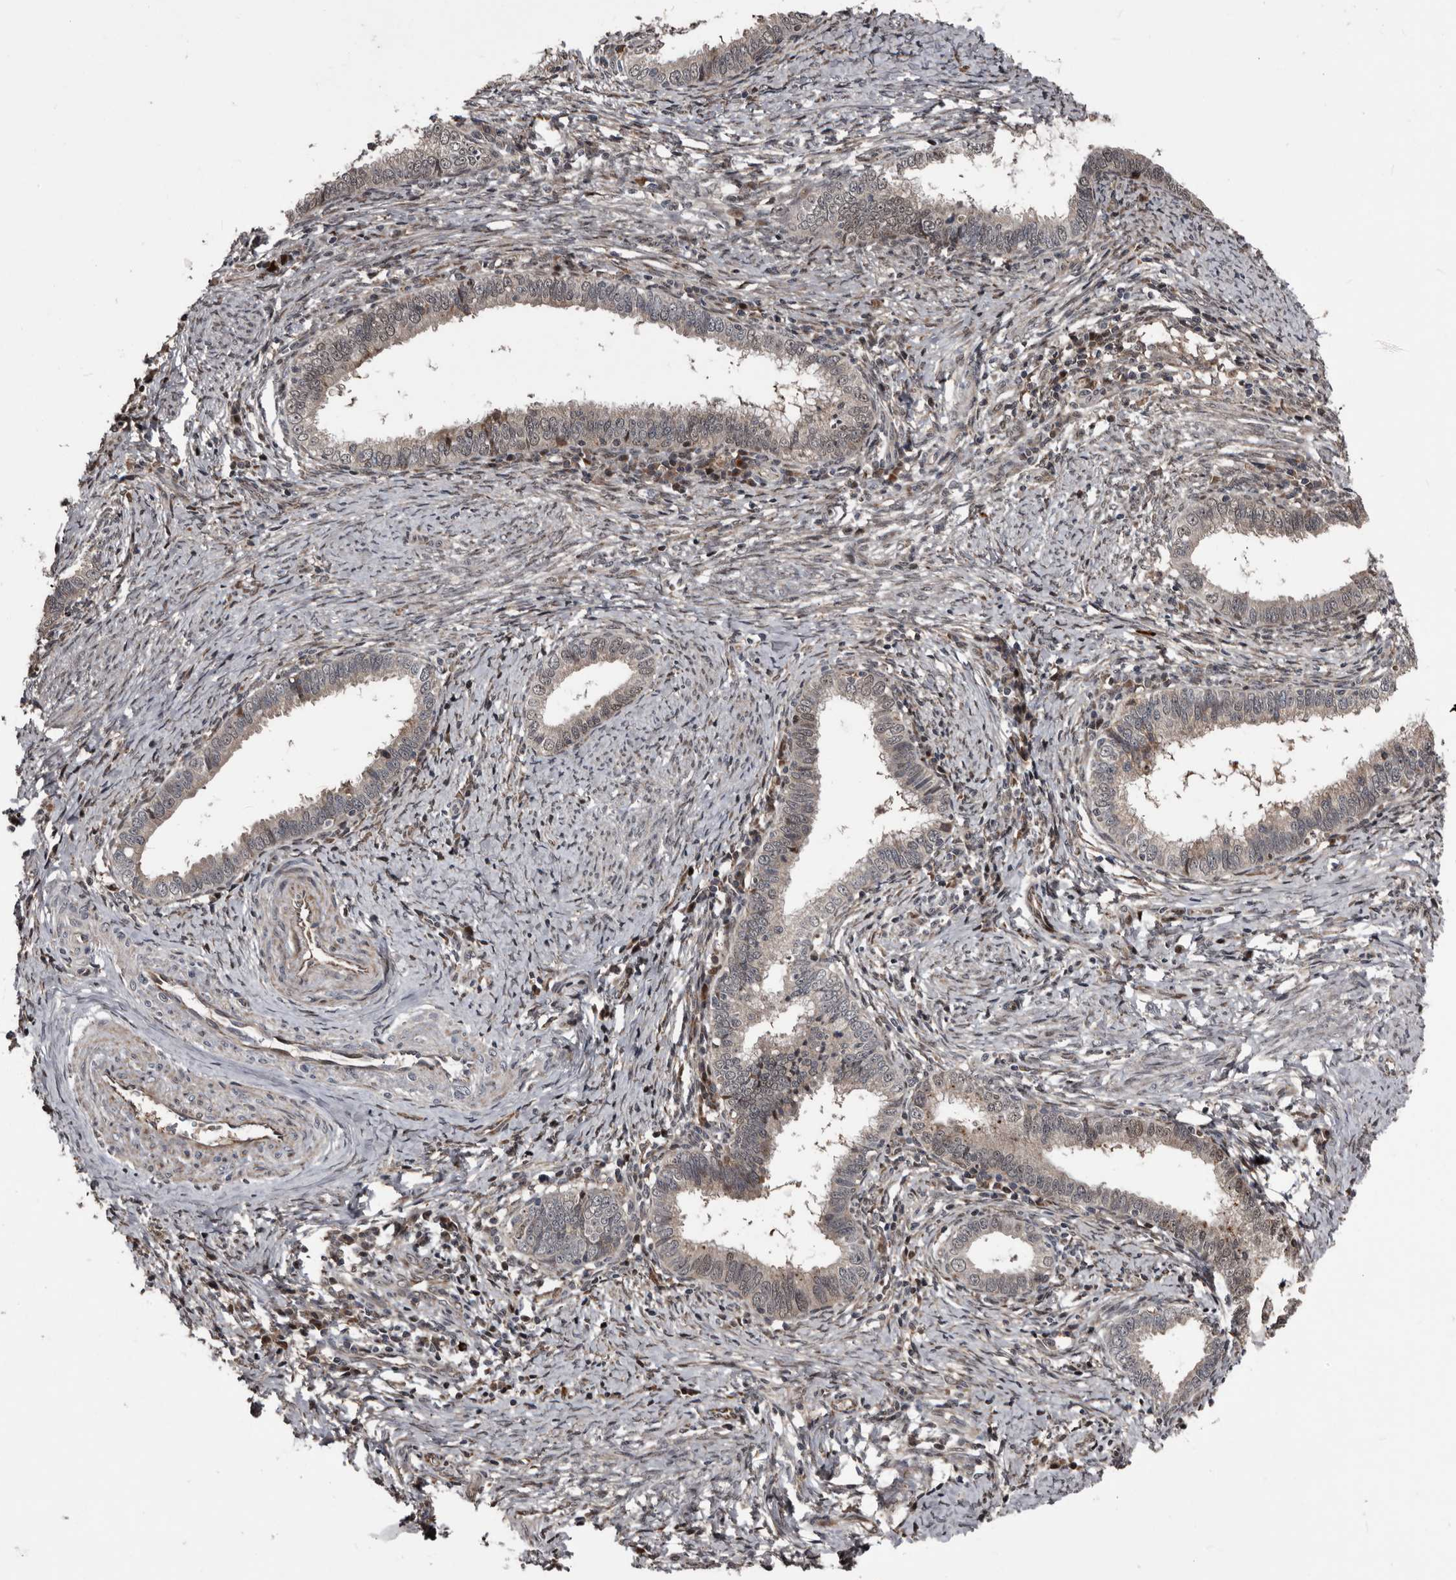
{"staining": {"intensity": "negative", "quantity": "none", "location": "none"}, "tissue": "cervical cancer", "cell_type": "Tumor cells", "image_type": "cancer", "snomed": [{"axis": "morphology", "description": "Adenocarcinoma, NOS"}, {"axis": "topography", "description": "Cervix"}], "caption": "Human cervical adenocarcinoma stained for a protein using IHC shows no staining in tumor cells.", "gene": "SERTAD4", "patient": {"sex": "female", "age": 36}}